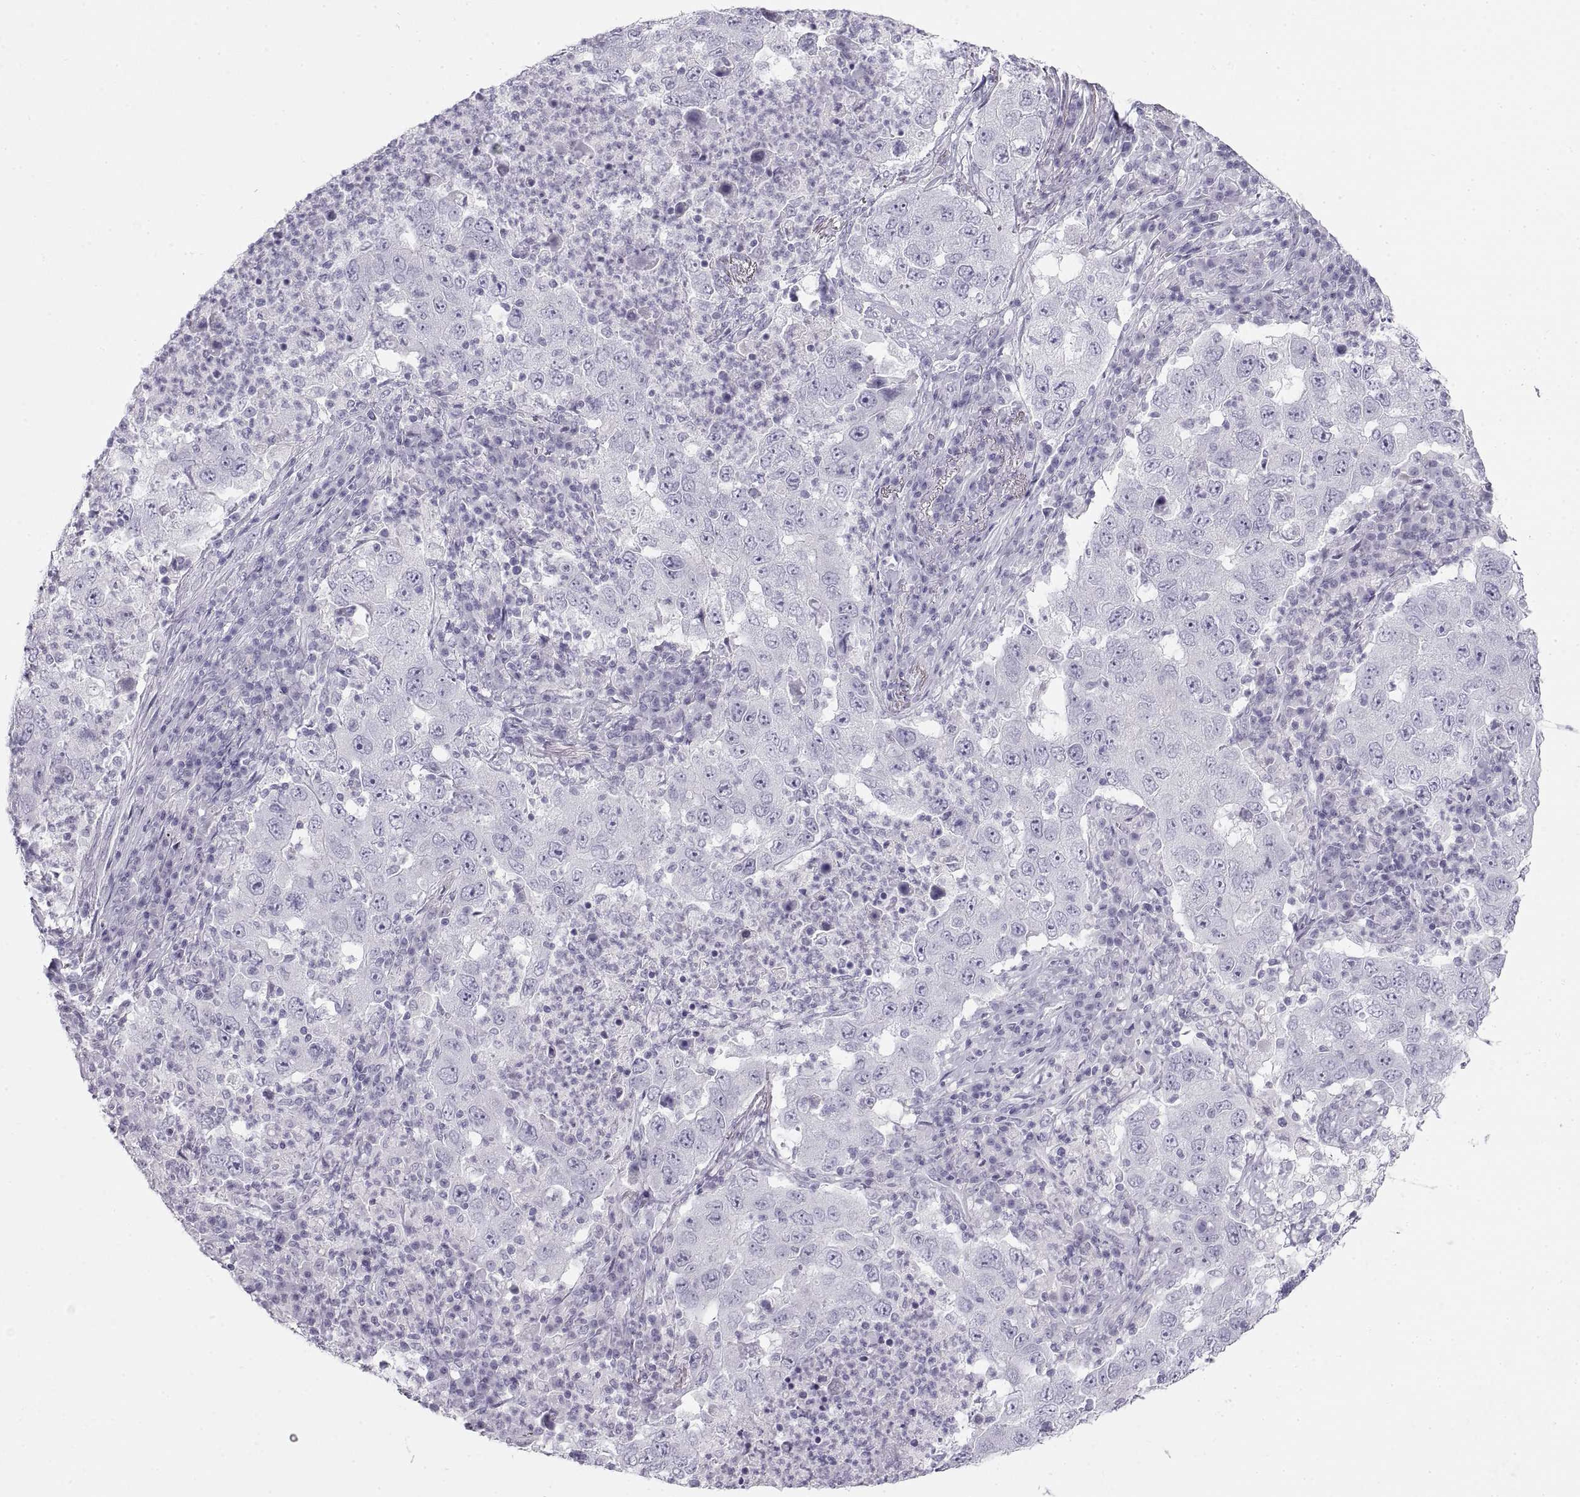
{"staining": {"intensity": "negative", "quantity": "none", "location": "none"}, "tissue": "lung cancer", "cell_type": "Tumor cells", "image_type": "cancer", "snomed": [{"axis": "morphology", "description": "Adenocarcinoma, NOS"}, {"axis": "topography", "description": "Lung"}], "caption": "The micrograph demonstrates no staining of tumor cells in lung cancer (adenocarcinoma).", "gene": "SEMG1", "patient": {"sex": "male", "age": 73}}